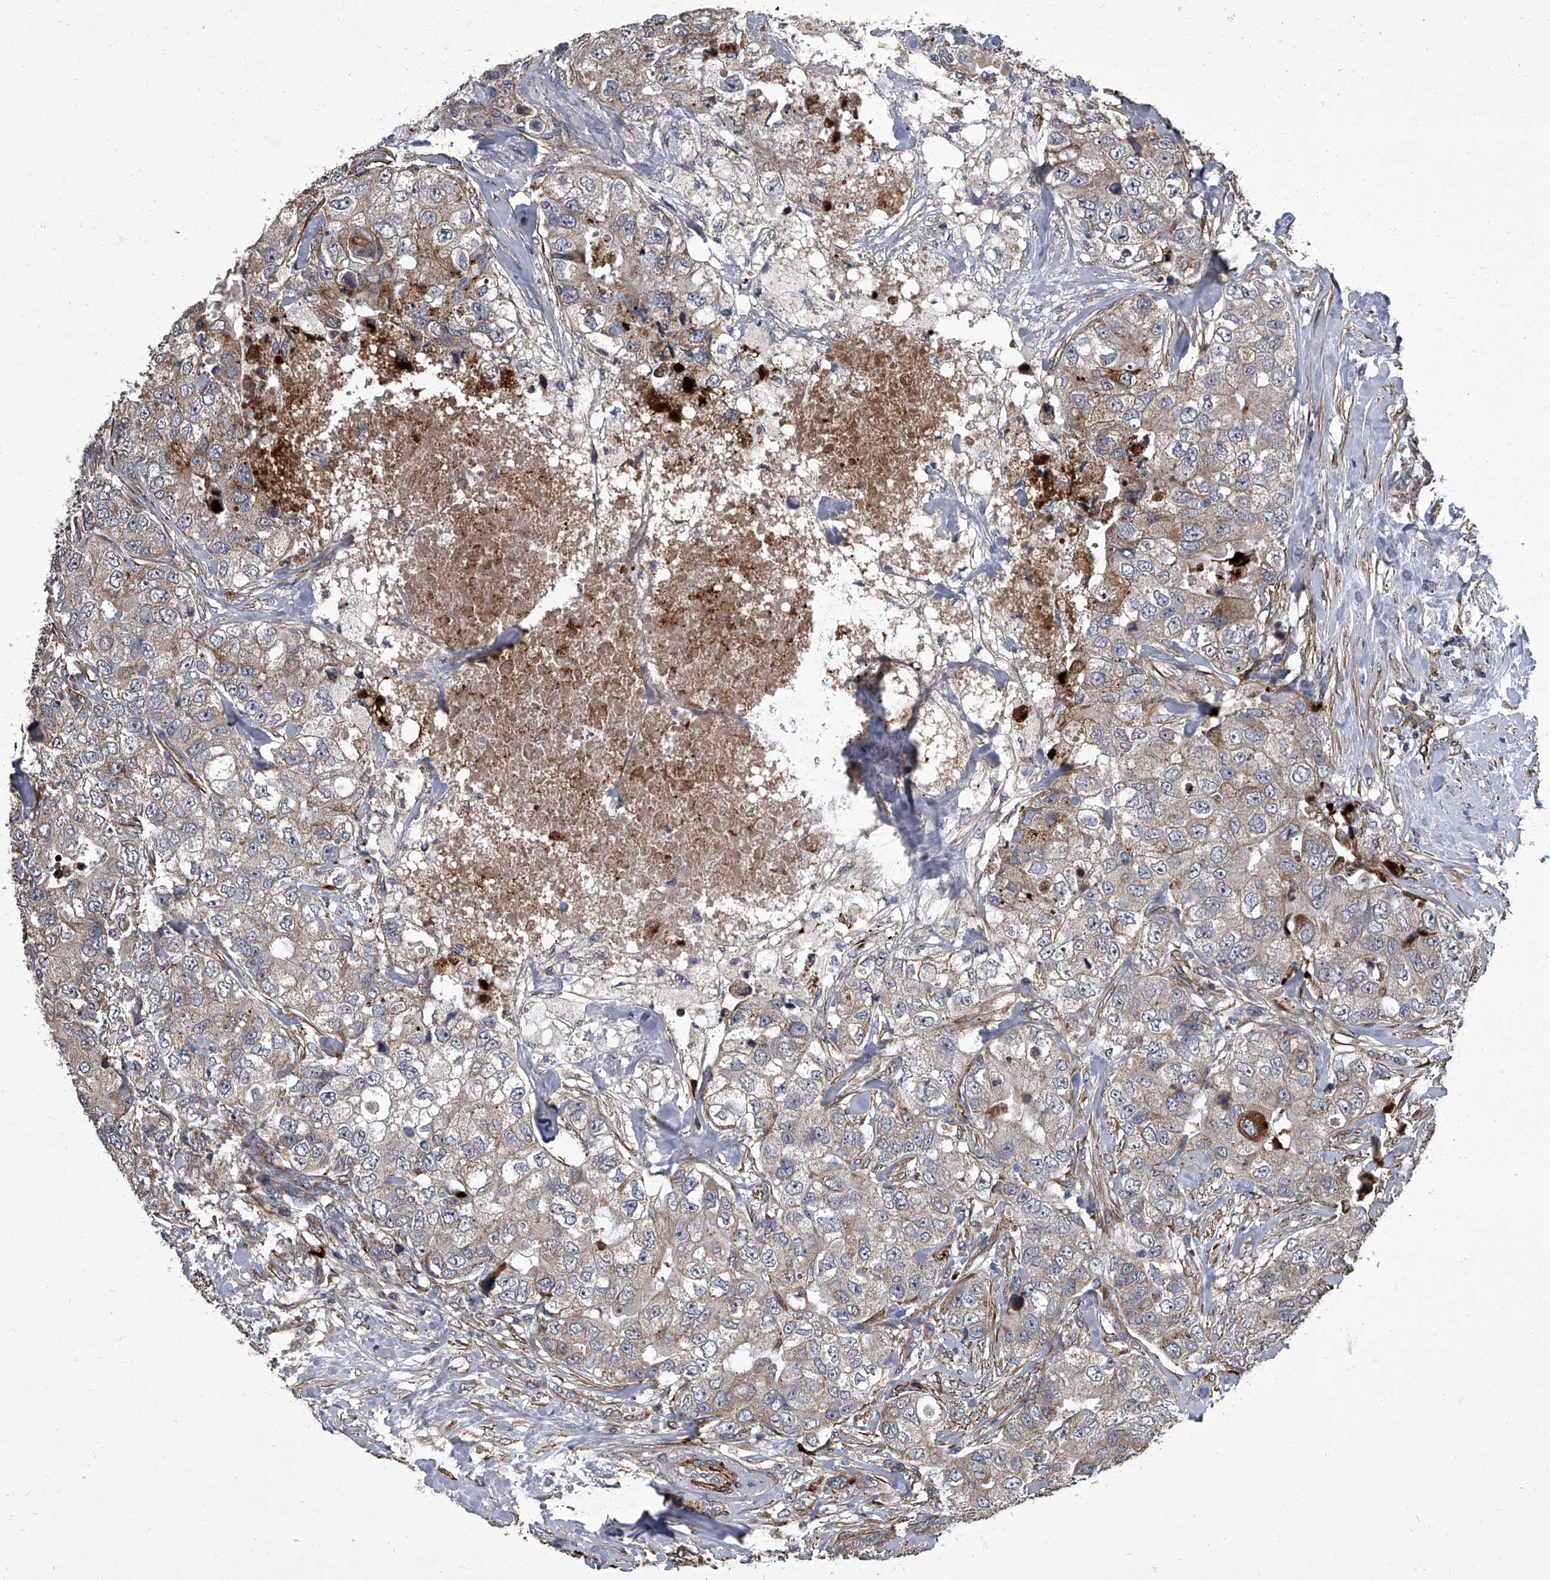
{"staining": {"intensity": "weak", "quantity": "25%-75%", "location": "cytoplasmic/membranous"}, "tissue": "breast cancer", "cell_type": "Tumor cells", "image_type": "cancer", "snomed": [{"axis": "morphology", "description": "Duct carcinoma"}, {"axis": "topography", "description": "Breast"}], "caption": "Immunohistochemical staining of invasive ductal carcinoma (breast) shows low levels of weak cytoplasmic/membranous protein positivity in approximately 25%-75% of tumor cells. (DAB = brown stain, brightfield microscopy at high magnification).", "gene": "SIRT4", "patient": {"sex": "female", "age": 62}}